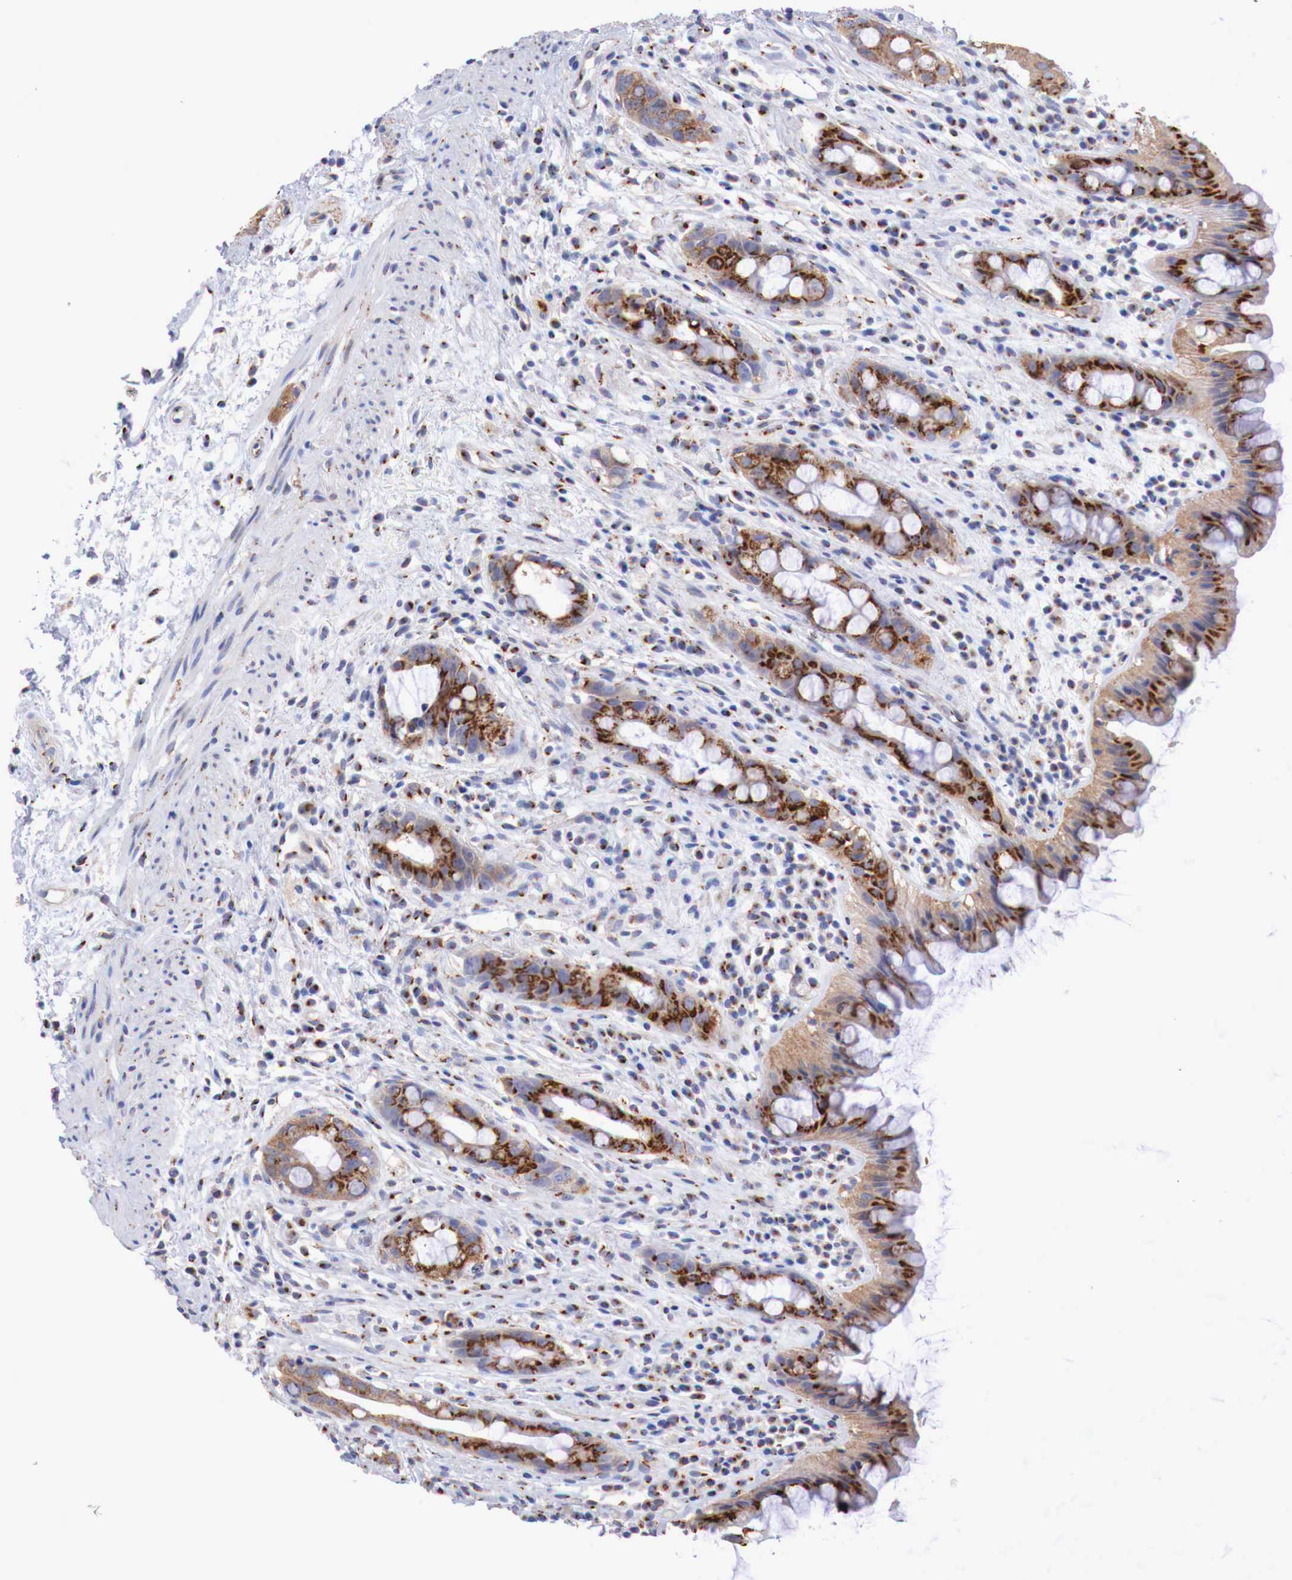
{"staining": {"intensity": "strong", "quantity": ">75%", "location": "cytoplasmic/membranous"}, "tissue": "rectum", "cell_type": "Glandular cells", "image_type": "normal", "snomed": [{"axis": "morphology", "description": "Normal tissue, NOS"}, {"axis": "topography", "description": "Rectum"}], "caption": "IHC image of benign rectum: human rectum stained using immunohistochemistry exhibits high levels of strong protein expression localized specifically in the cytoplasmic/membranous of glandular cells, appearing as a cytoplasmic/membranous brown color.", "gene": "SYAP1", "patient": {"sex": "male", "age": 65}}